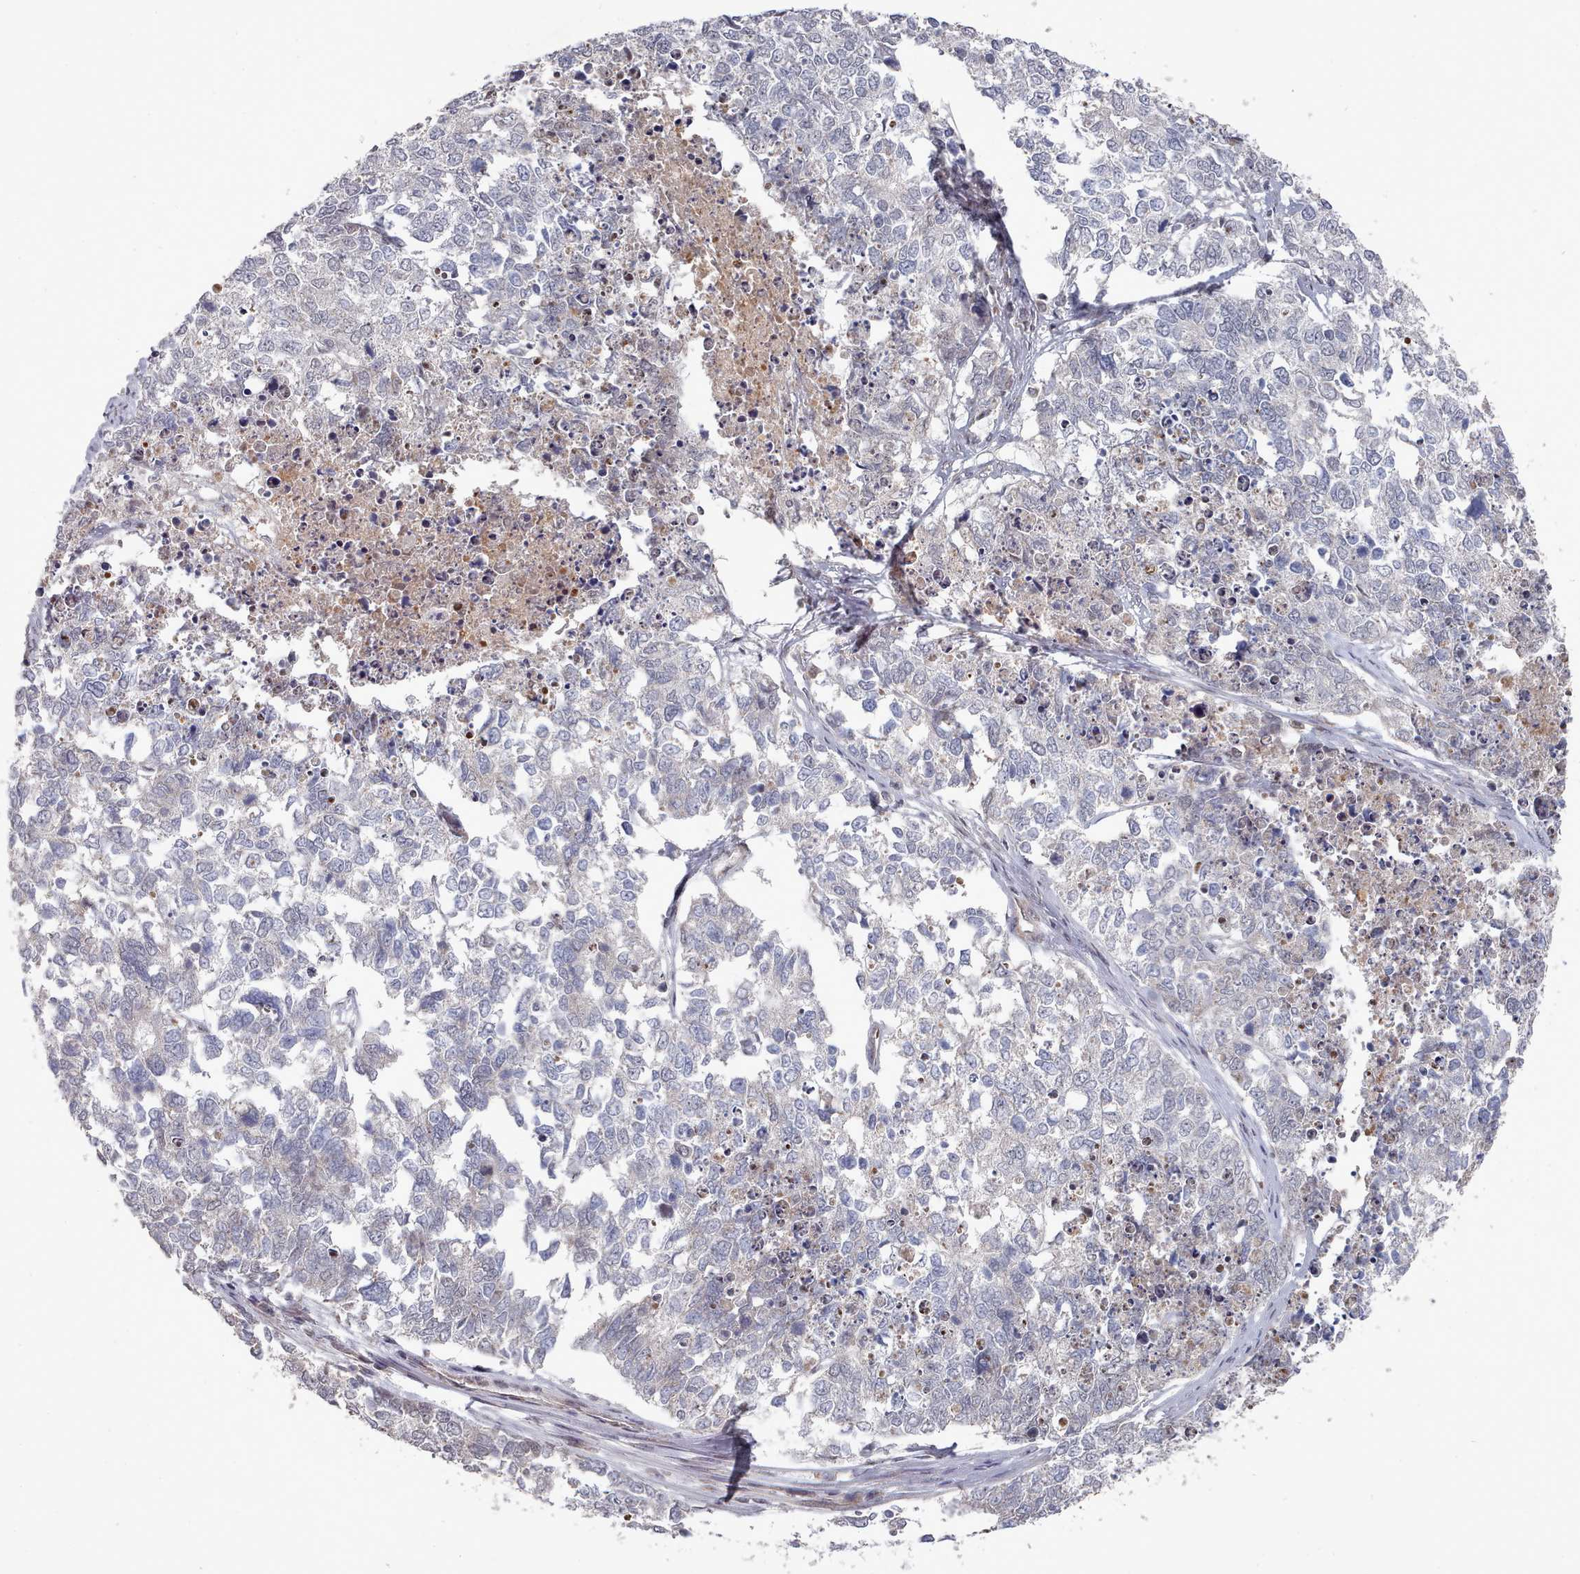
{"staining": {"intensity": "negative", "quantity": "none", "location": "none"}, "tissue": "cervical cancer", "cell_type": "Tumor cells", "image_type": "cancer", "snomed": [{"axis": "morphology", "description": "Squamous cell carcinoma, NOS"}, {"axis": "topography", "description": "Cervix"}], "caption": "The micrograph displays no staining of tumor cells in cervical squamous cell carcinoma.", "gene": "CPSF4", "patient": {"sex": "female", "age": 63}}